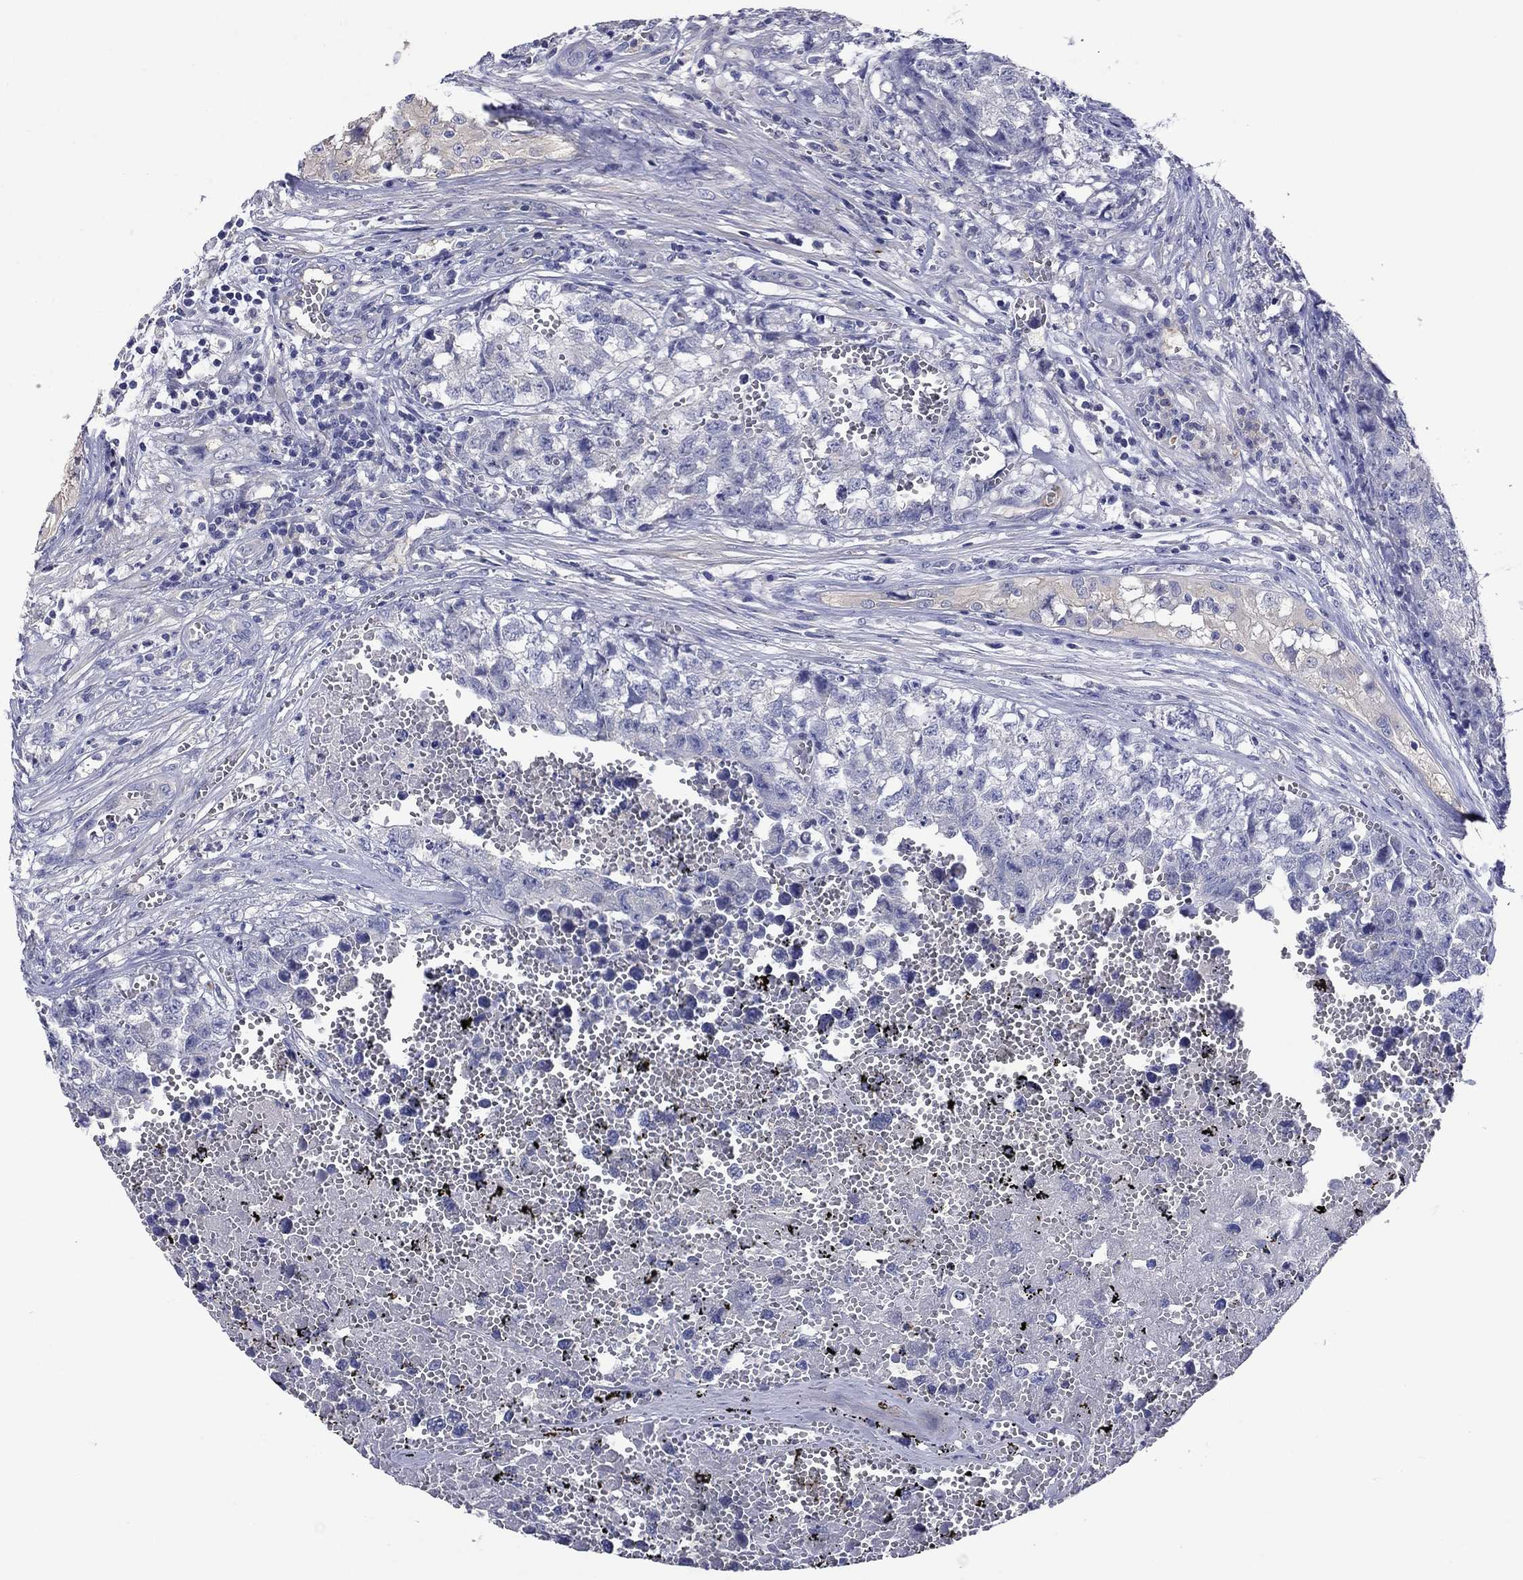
{"staining": {"intensity": "negative", "quantity": "none", "location": "none"}, "tissue": "testis cancer", "cell_type": "Tumor cells", "image_type": "cancer", "snomed": [{"axis": "morphology", "description": "Seminoma, NOS"}, {"axis": "morphology", "description": "Carcinoma, Embryonal, NOS"}, {"axis": "topography", "description": "Testis"}], "caption": "Immunohistochemistry (IHC) image of testis embryonal carcinoma stained for a protein (brown), which displays no staining in tumor cells.", "gene": "CNDP1", "patient": {"sex": "male", "age": 22}}